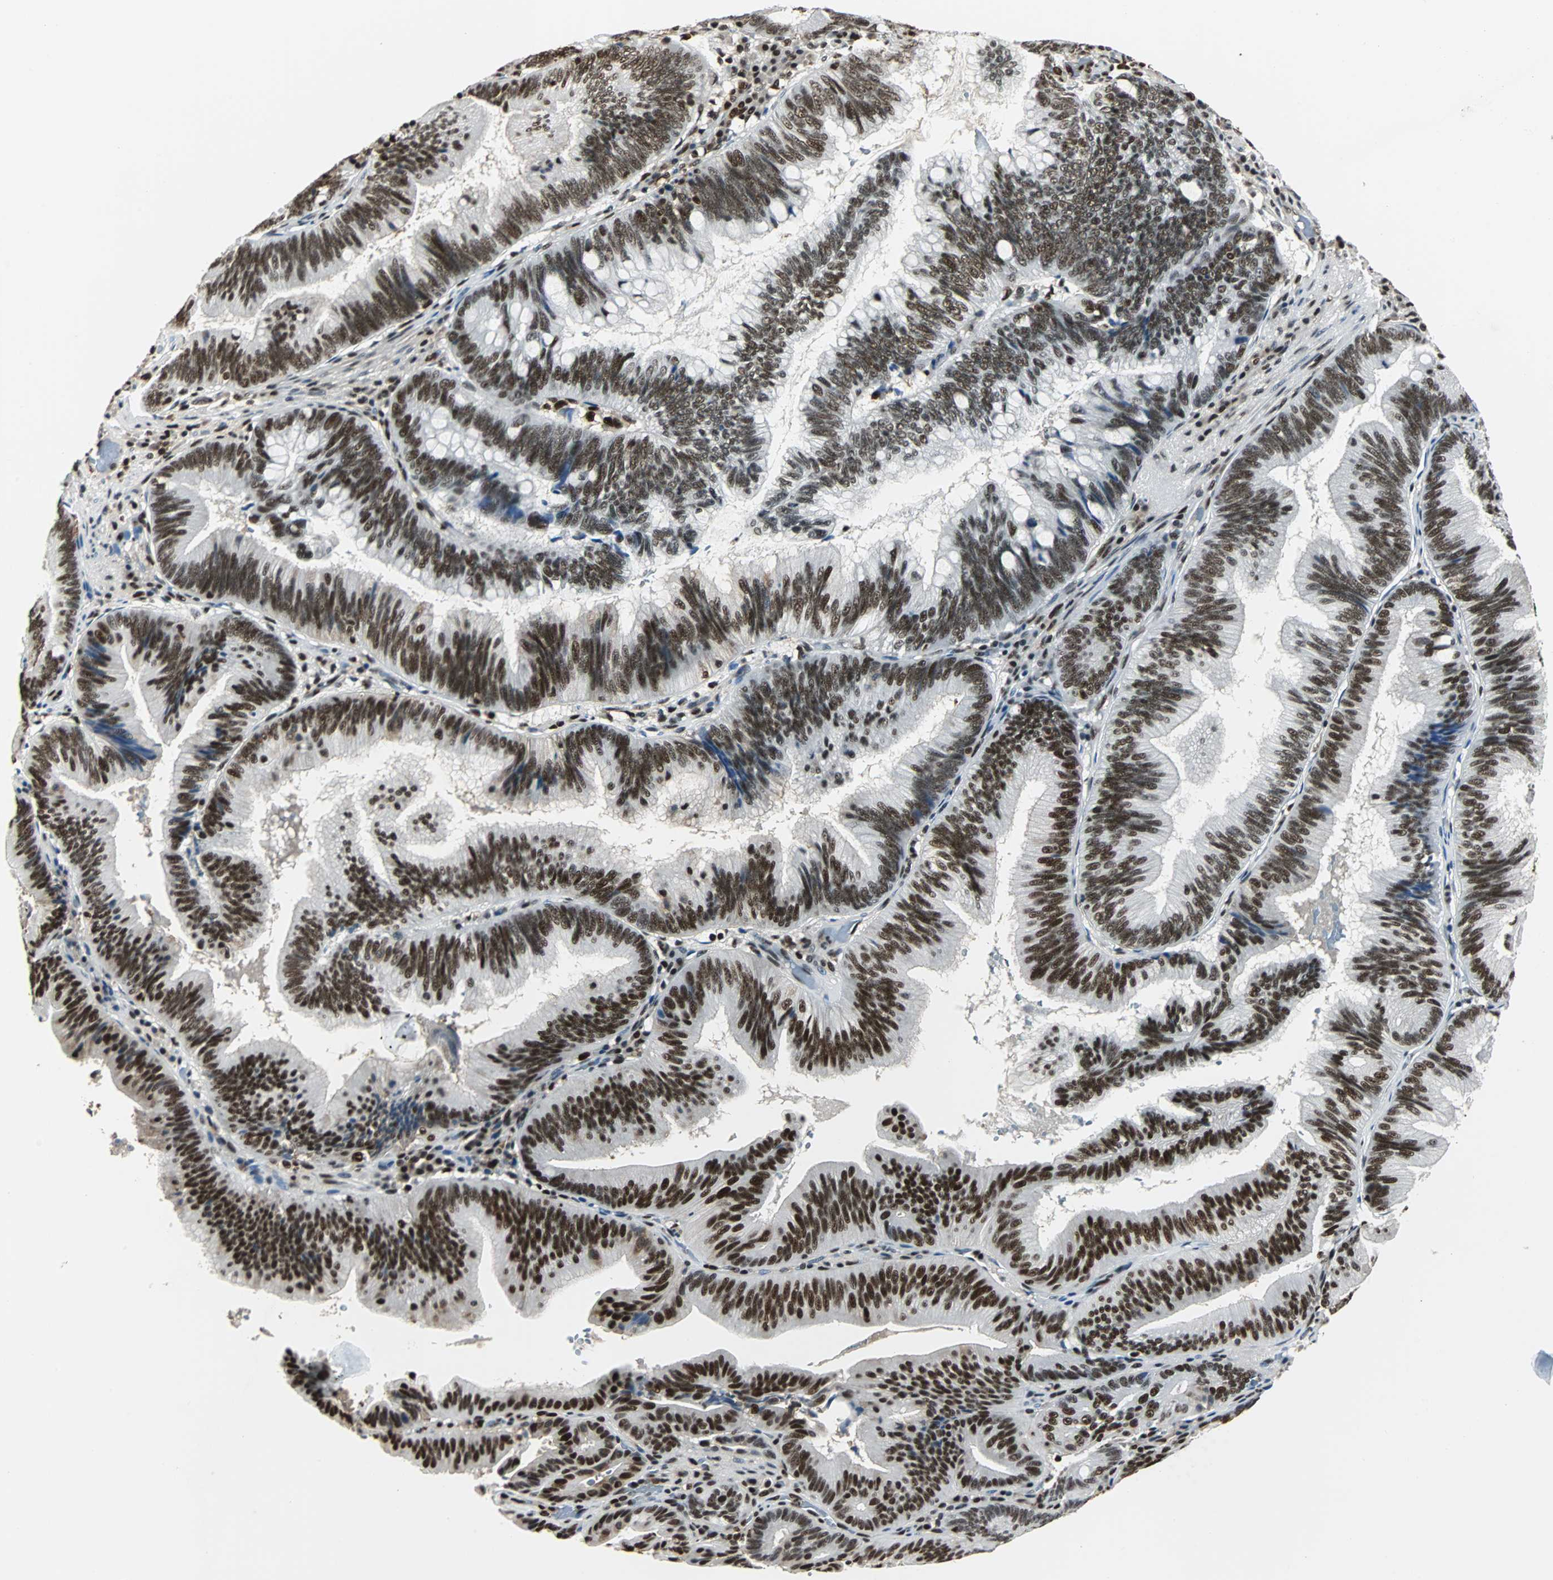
{"staining": {"intensity": "strong", "quantity": ">75%", "location": "nuclear"}, "tissue": "pancreatic cancer", "cell_type": "Tumor cells", "image_type": "cancer", "snomed": [{"axis": "morphology", "description": "Adenocarcinoma, NOS"}, {"axis": "topography", "description": "Pancreas"}], "caption": "This is a micrograph of IHC staining of adenocarcinoma (pancreatic), which shows strong positivity in the nuclear of tumor cells.", "gene": "XRCC4", "patient": {"sex": "male", "age": 82}}